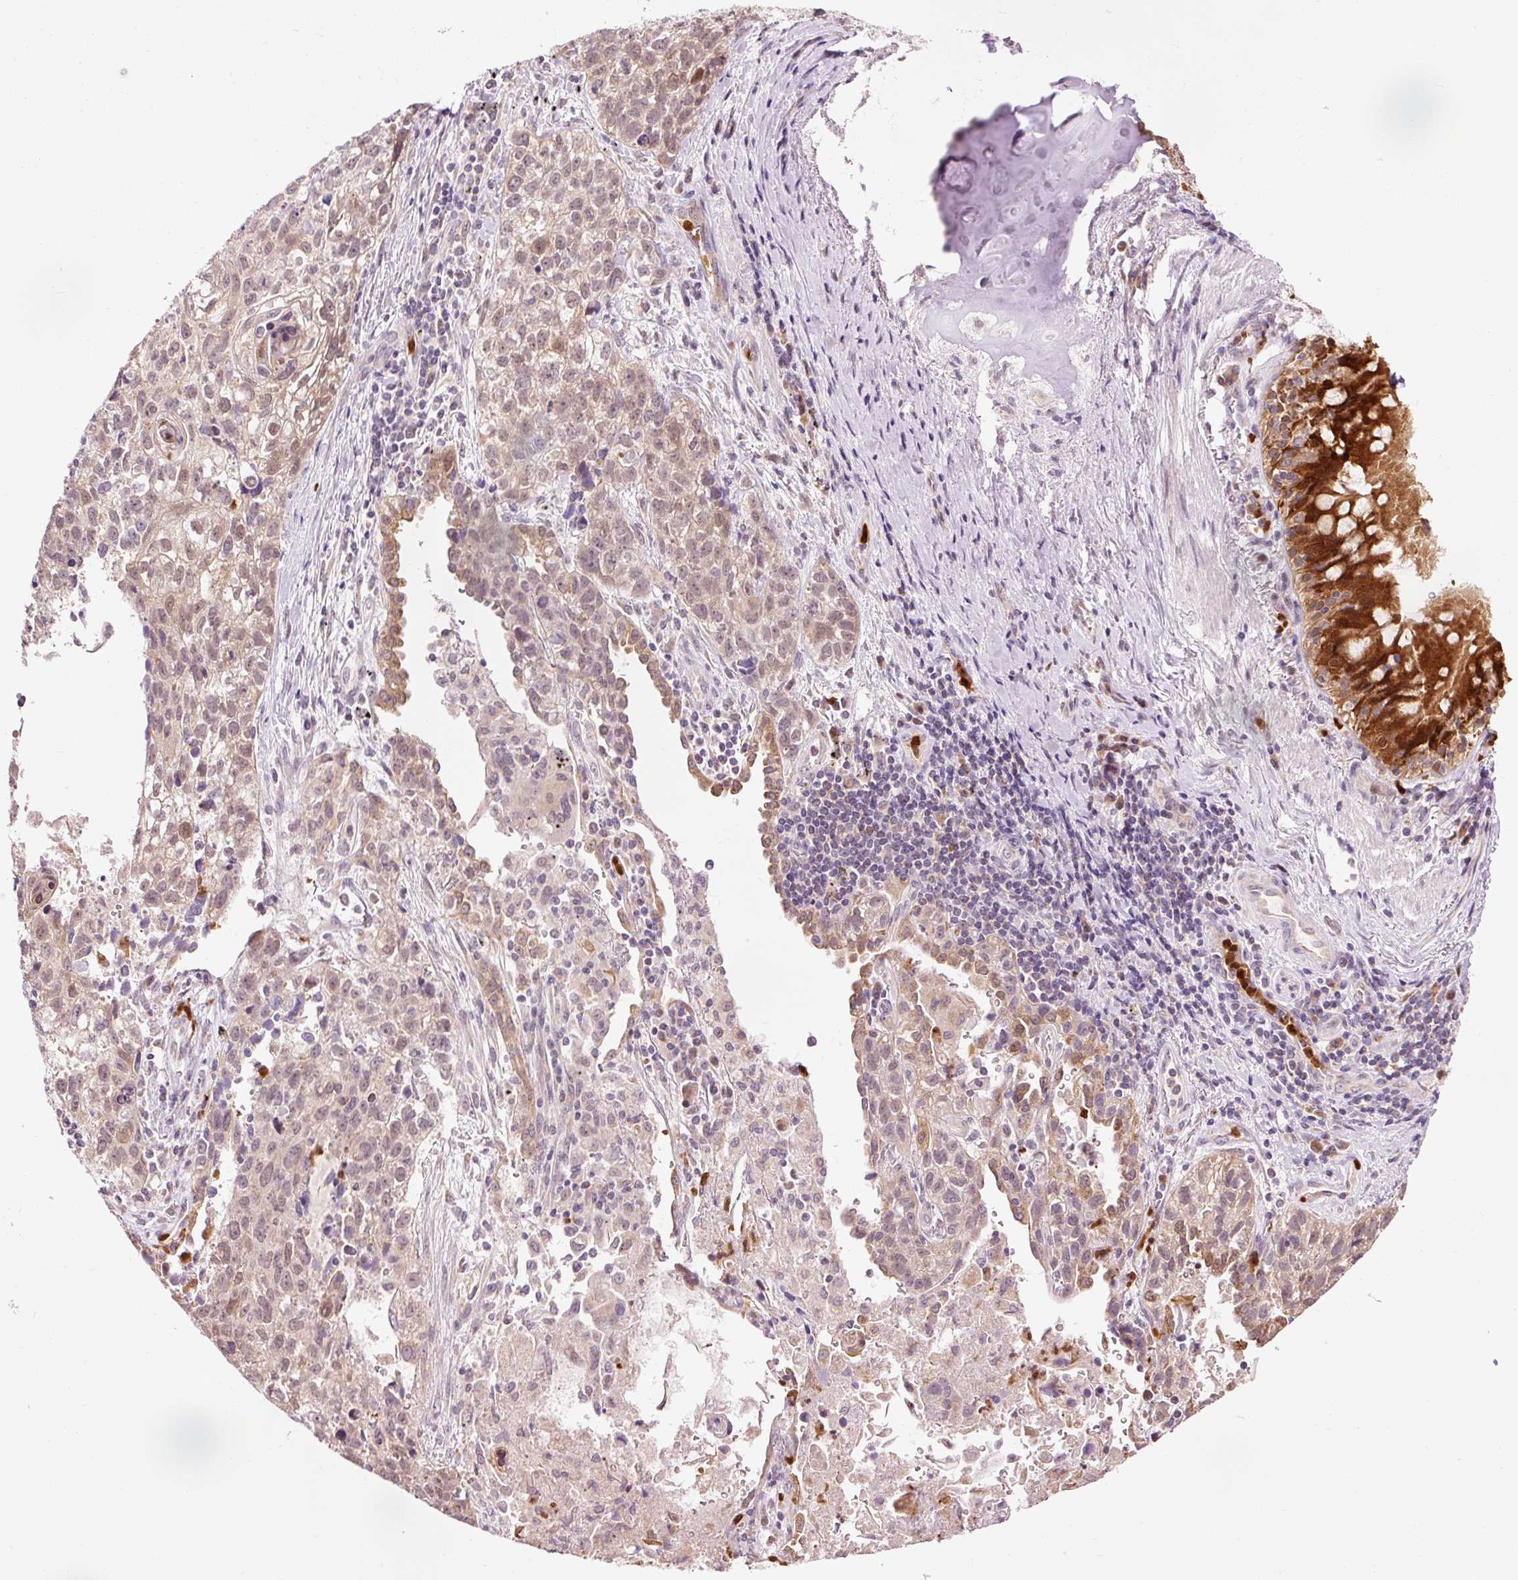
{"staining": {"intensity": "weak", "quantity": ">75%", "location": "cytoplasmic/membranous,nuclear"}, "tissue": "lung cancer", "cell_type": "Tumor cells", "image_type": "cancer", "snomed": [{"axis": "morphology", "description": "Squamous cell carcinoma, NOS"}, {"axis": "topography", "description": "Lung"}], "caption": "This image shows lung cancer (squamous cell carcinoma) stained with immunohistochemistry to label a protein in brown. The cytoplasmic/membranous and nuclear of tumor cells show weak positivity for the protein. Nuclei are counter-stained blue.", "gene": "PRDX5", "patient": {"sex": "male", "age": 74}}